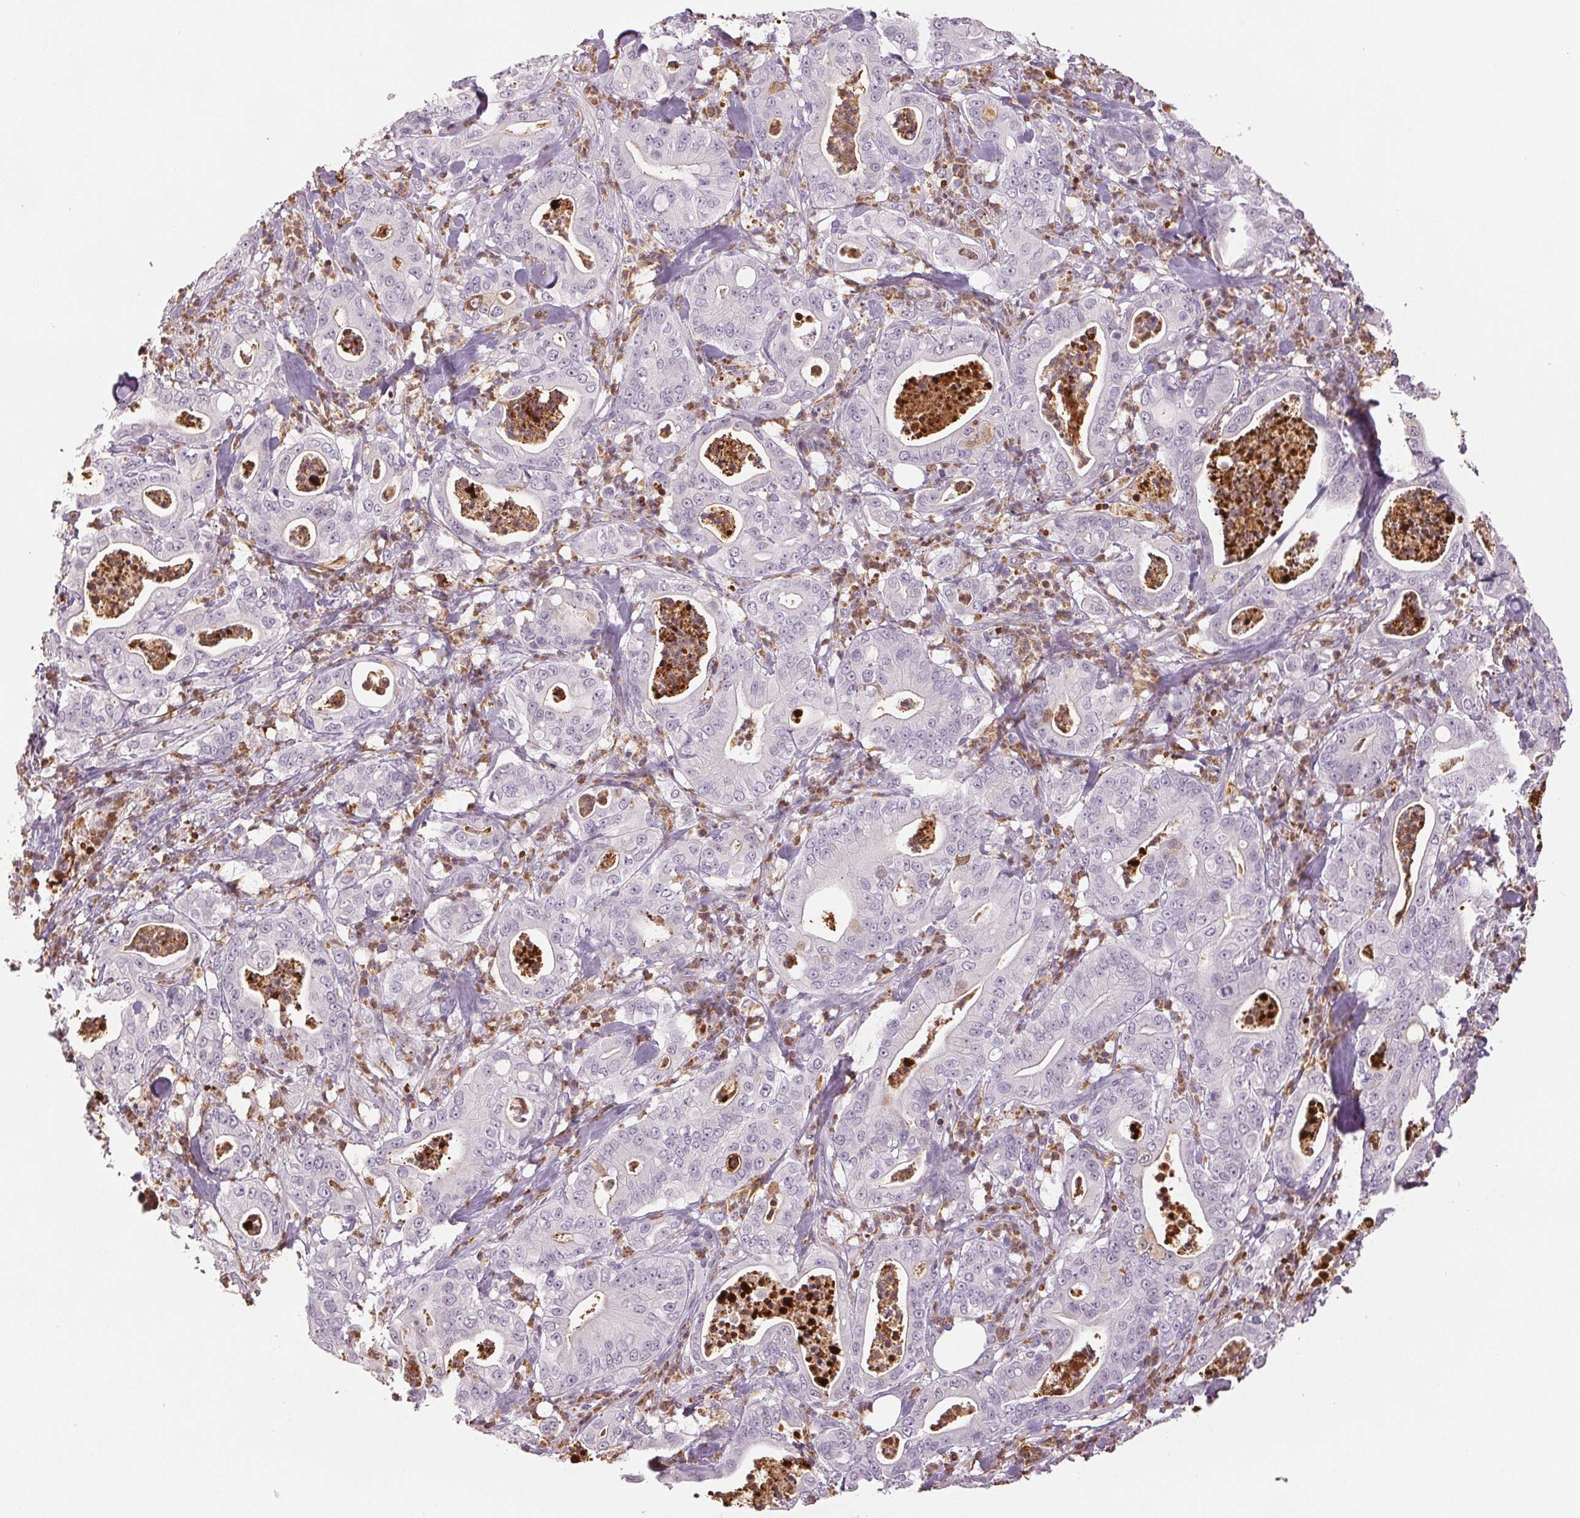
{"staining": {"intensity": "negative", "quantity": "none", "location": "none"}, "tissue": "pancreatic cancer", "cell_type": "Tumor cells", "image_type": "cancer", "snomed": [{"axis": "morphology", "description": "Adenocarcinoma, NOS"}, {"axis": "topography", "description": "Pancreas"}], "caption": "Tumor cells are negative for protein expression in human pancreatic adenocarcinoma. (IHC, brightfield microscopy, high magnification).", "gene": "LTF", "patient": {"sex": "male", "age": 71}}